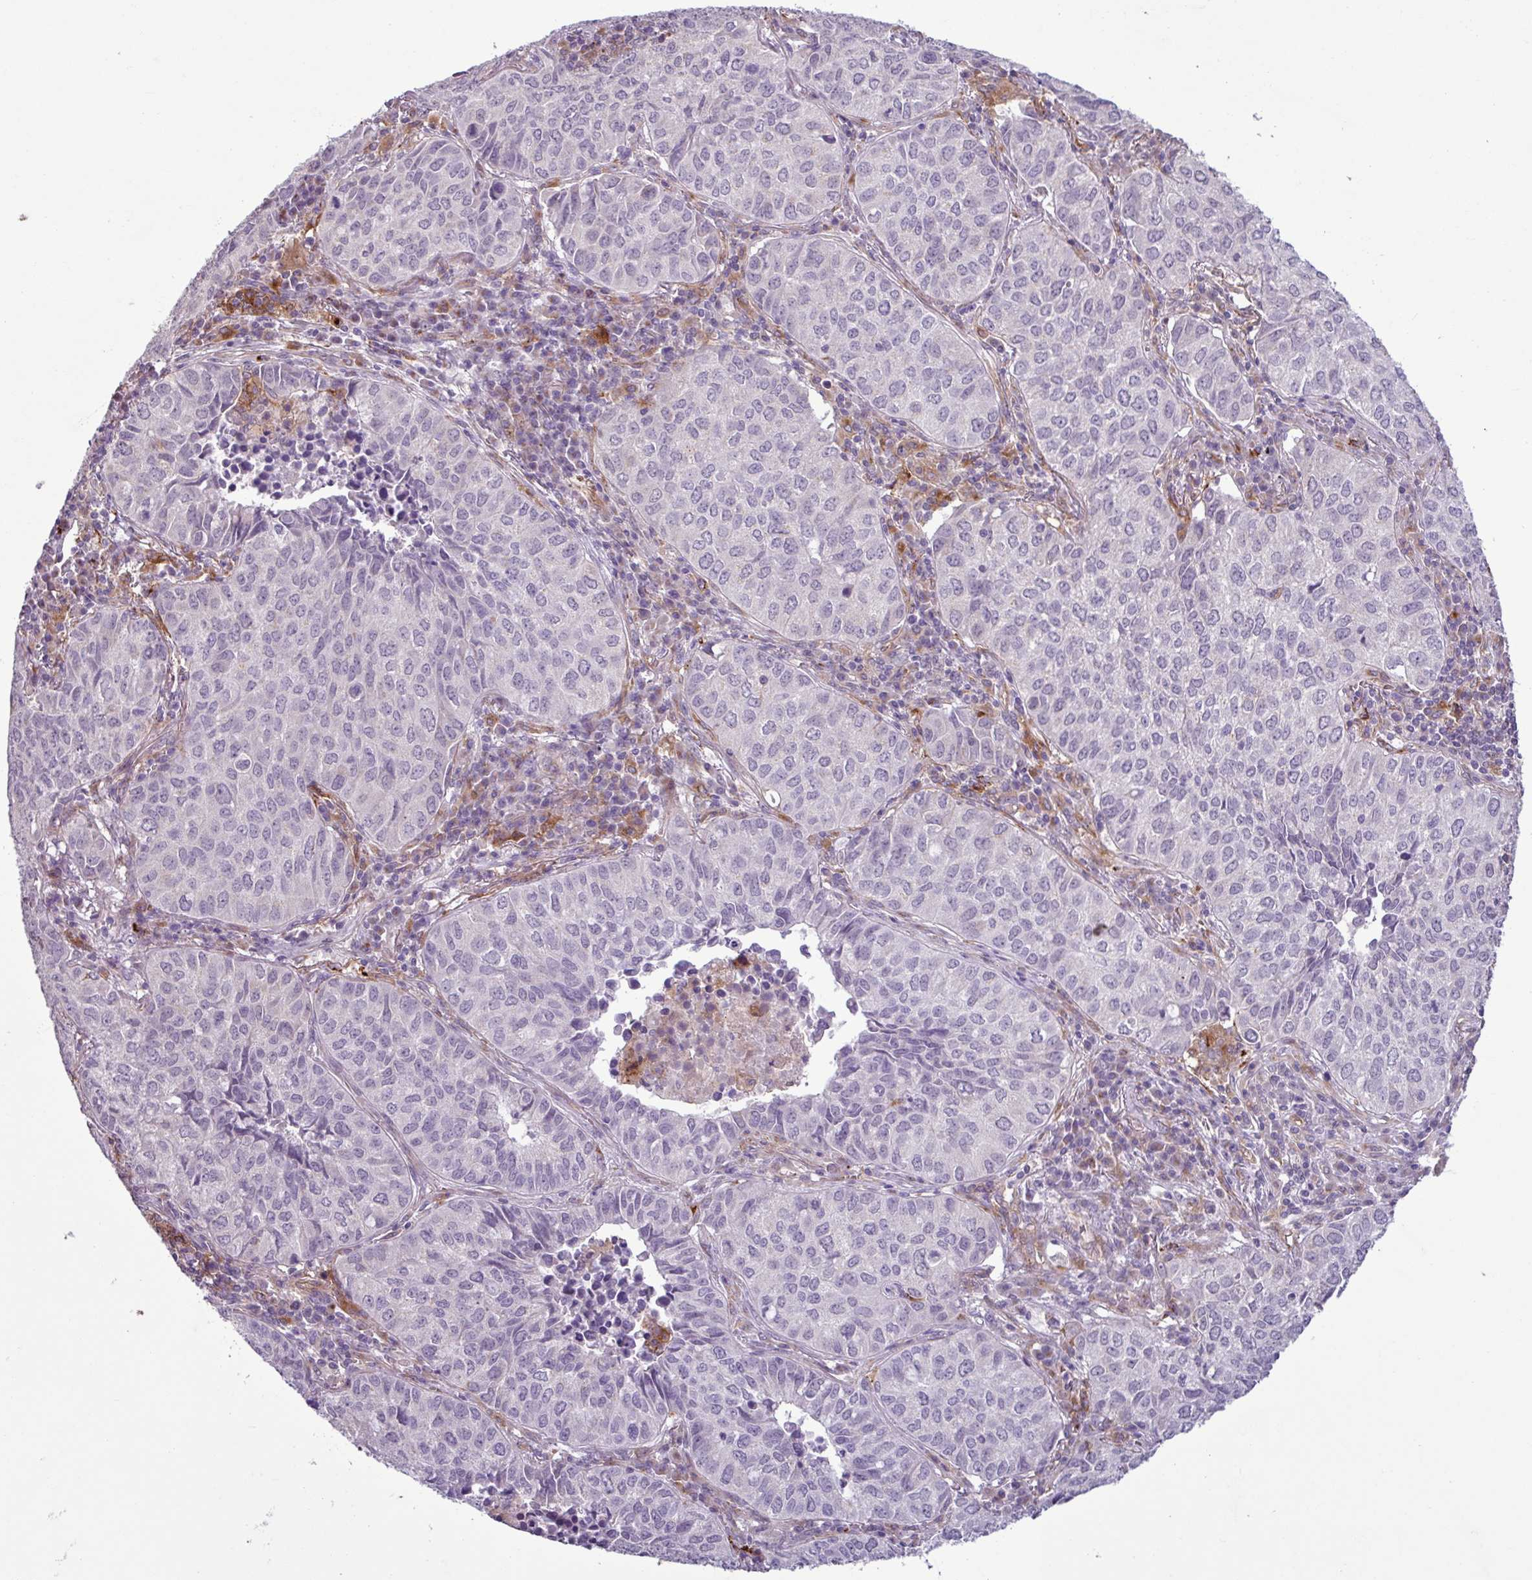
{"staining": {"intensity": "negative", "quantity": "none", "location": "none"}, "tissue": "lung cancer", "cell_type": "Tumor cells", "image_type": "cancer", "snomed": [{"axis": "morphology", "description": "Adenocarcinoma, NOS"}, {"axis": "topography", "description": "Lung"}], "caption": "Photomicrograph shows no protein expression in tumor cells of lung cancer tissue.", "gene": "C9orf24", "patient": {"sex": "female", "age": 50}}